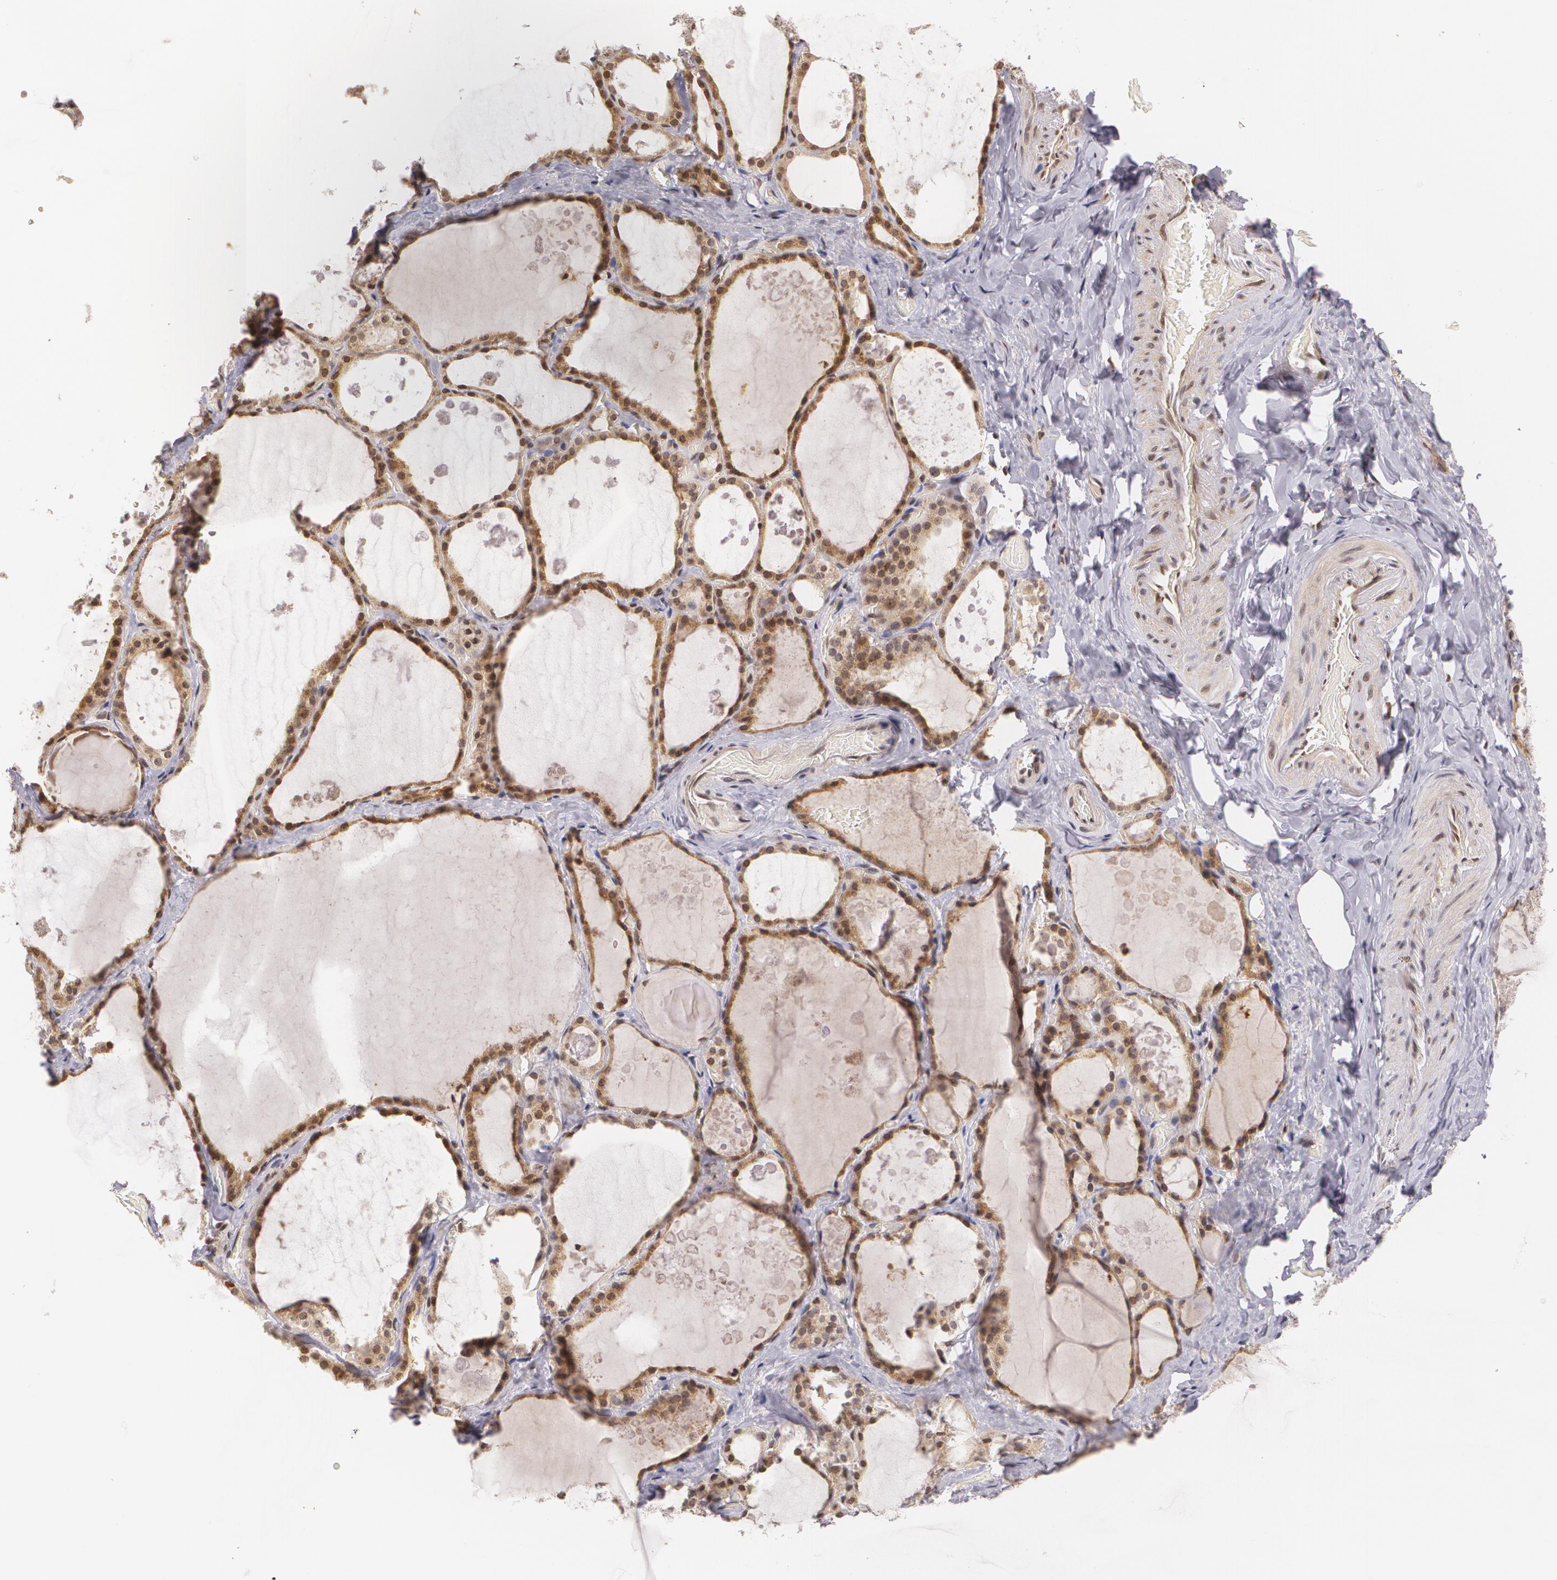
{"staining": {"intensity": "moderate", "quantity": ">75%", "location": "cytoplasmic/membranous,nuclear"}, "tissue": "thyroid gland", "cell_type": "Glandular cells", "image_type": "normal", "snomed": [{"axis": "morphology", "description": "Normal tissue, NOS"}, {"axis": "topography", "description": "Thyroid gland"}], "caption": "This micrograph displays IHC staining of normal thyroid gland, with medium moderate cytoplasmic/membranous,nuclear positivity in approximately >75% of glandular cells.", "gene": "VAV3", "patient": {"sex": "male", "age": 61}}